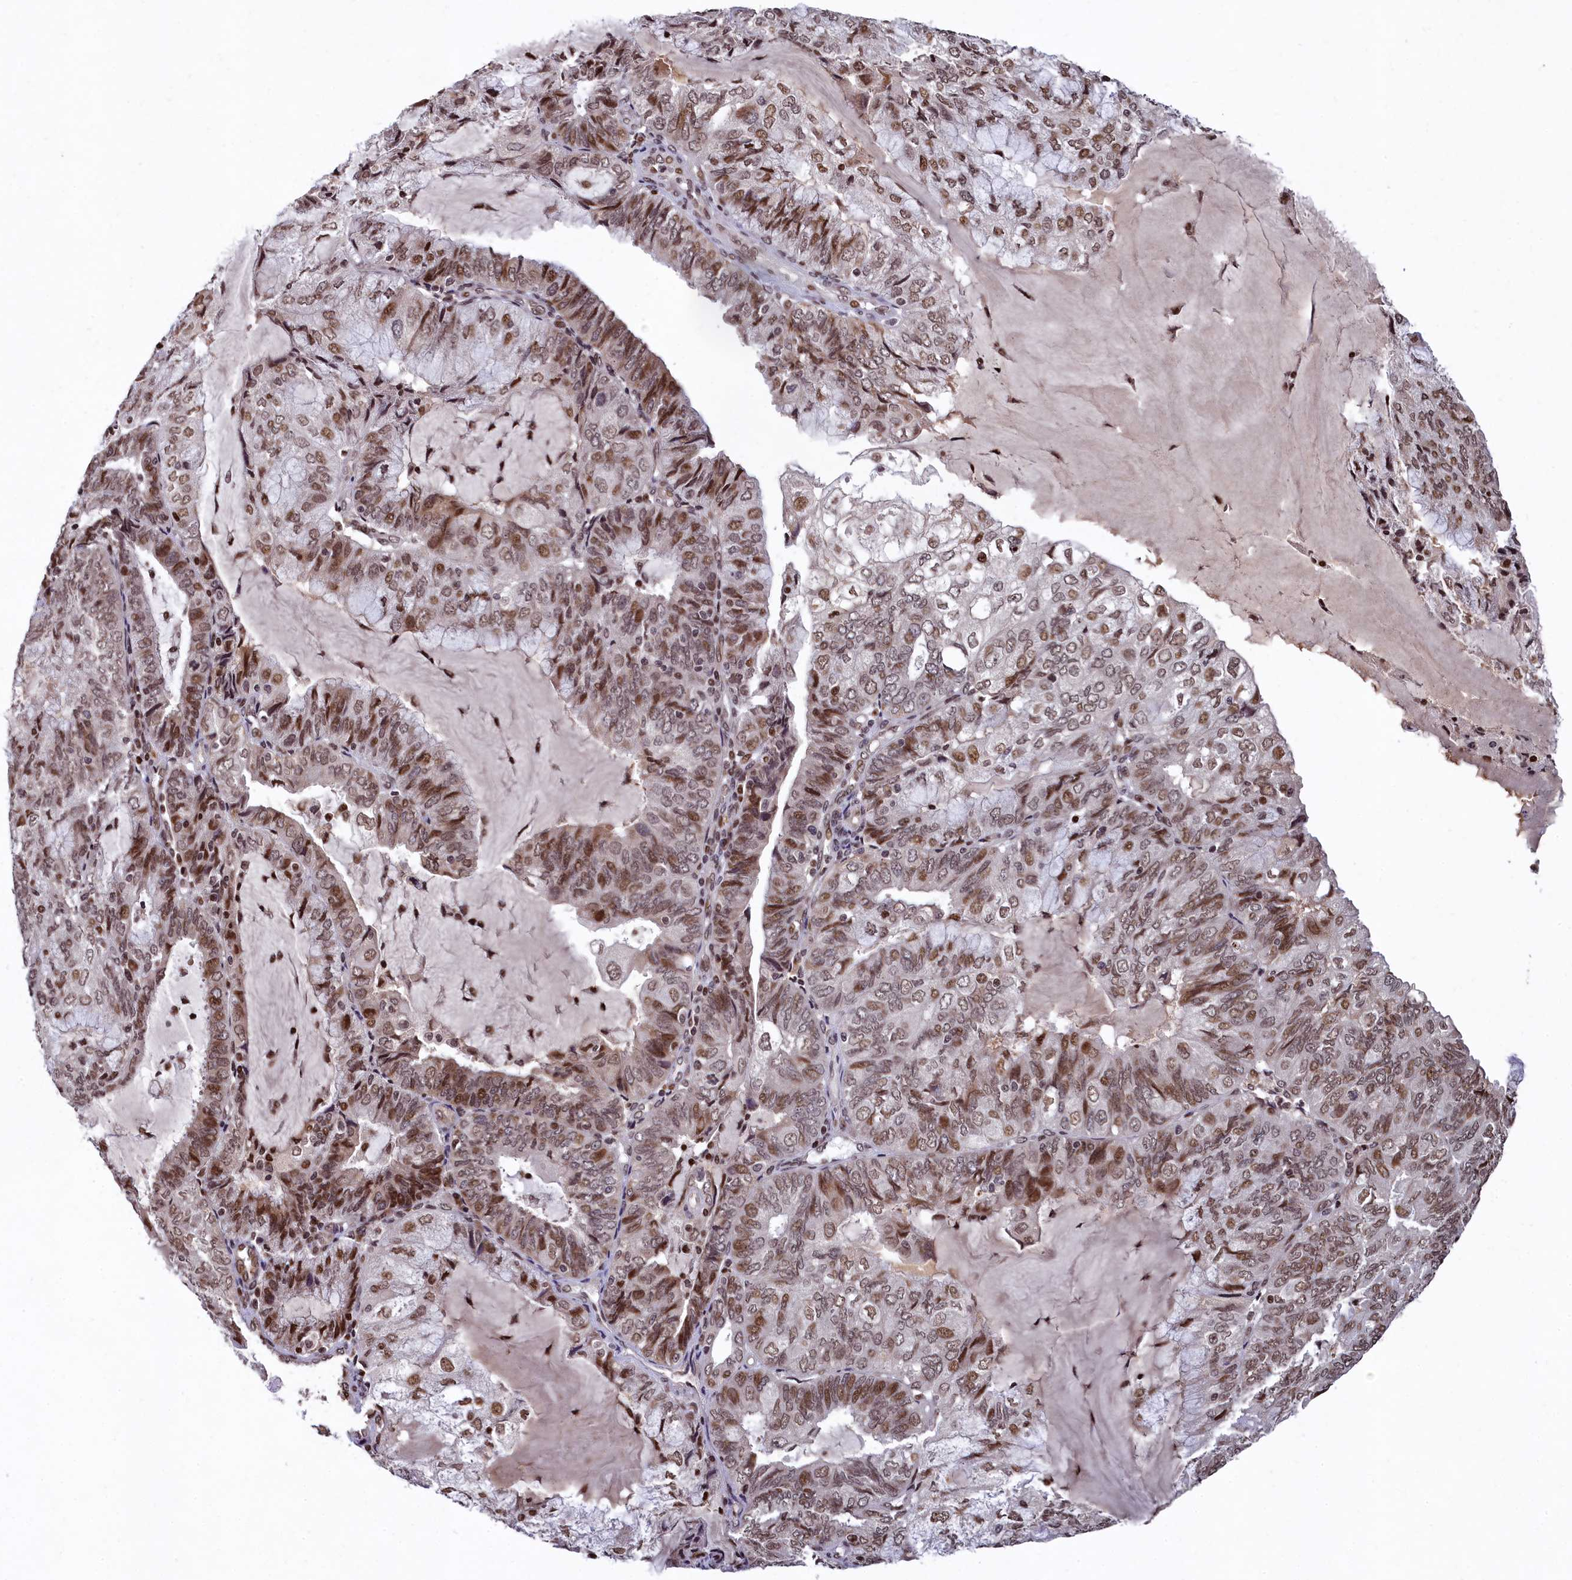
{"staining": {"intensity": "moderate", "quantity": ">75%", "location": "cytoplasmic/membranous,nuclear"}, "tissue": "endometrial cancer", "cell_type": "Tumor cells", "image_type": "cancer", "snomed": [{"axis": "morphology", "description": "Adenocarcinoma, NOS"}, {"axis": "topography", "description": "Endometrium"}], "caption": "Immunohistochemistry of endometrial cancer demonstrates medium levels of moderate cytoplasmic/membranous and nuclear expression in about >75% of tumor cells. Nuclei are stained in blue.", "gene": "FAM217B", "patient": {"sex": "female", "age": 81}}